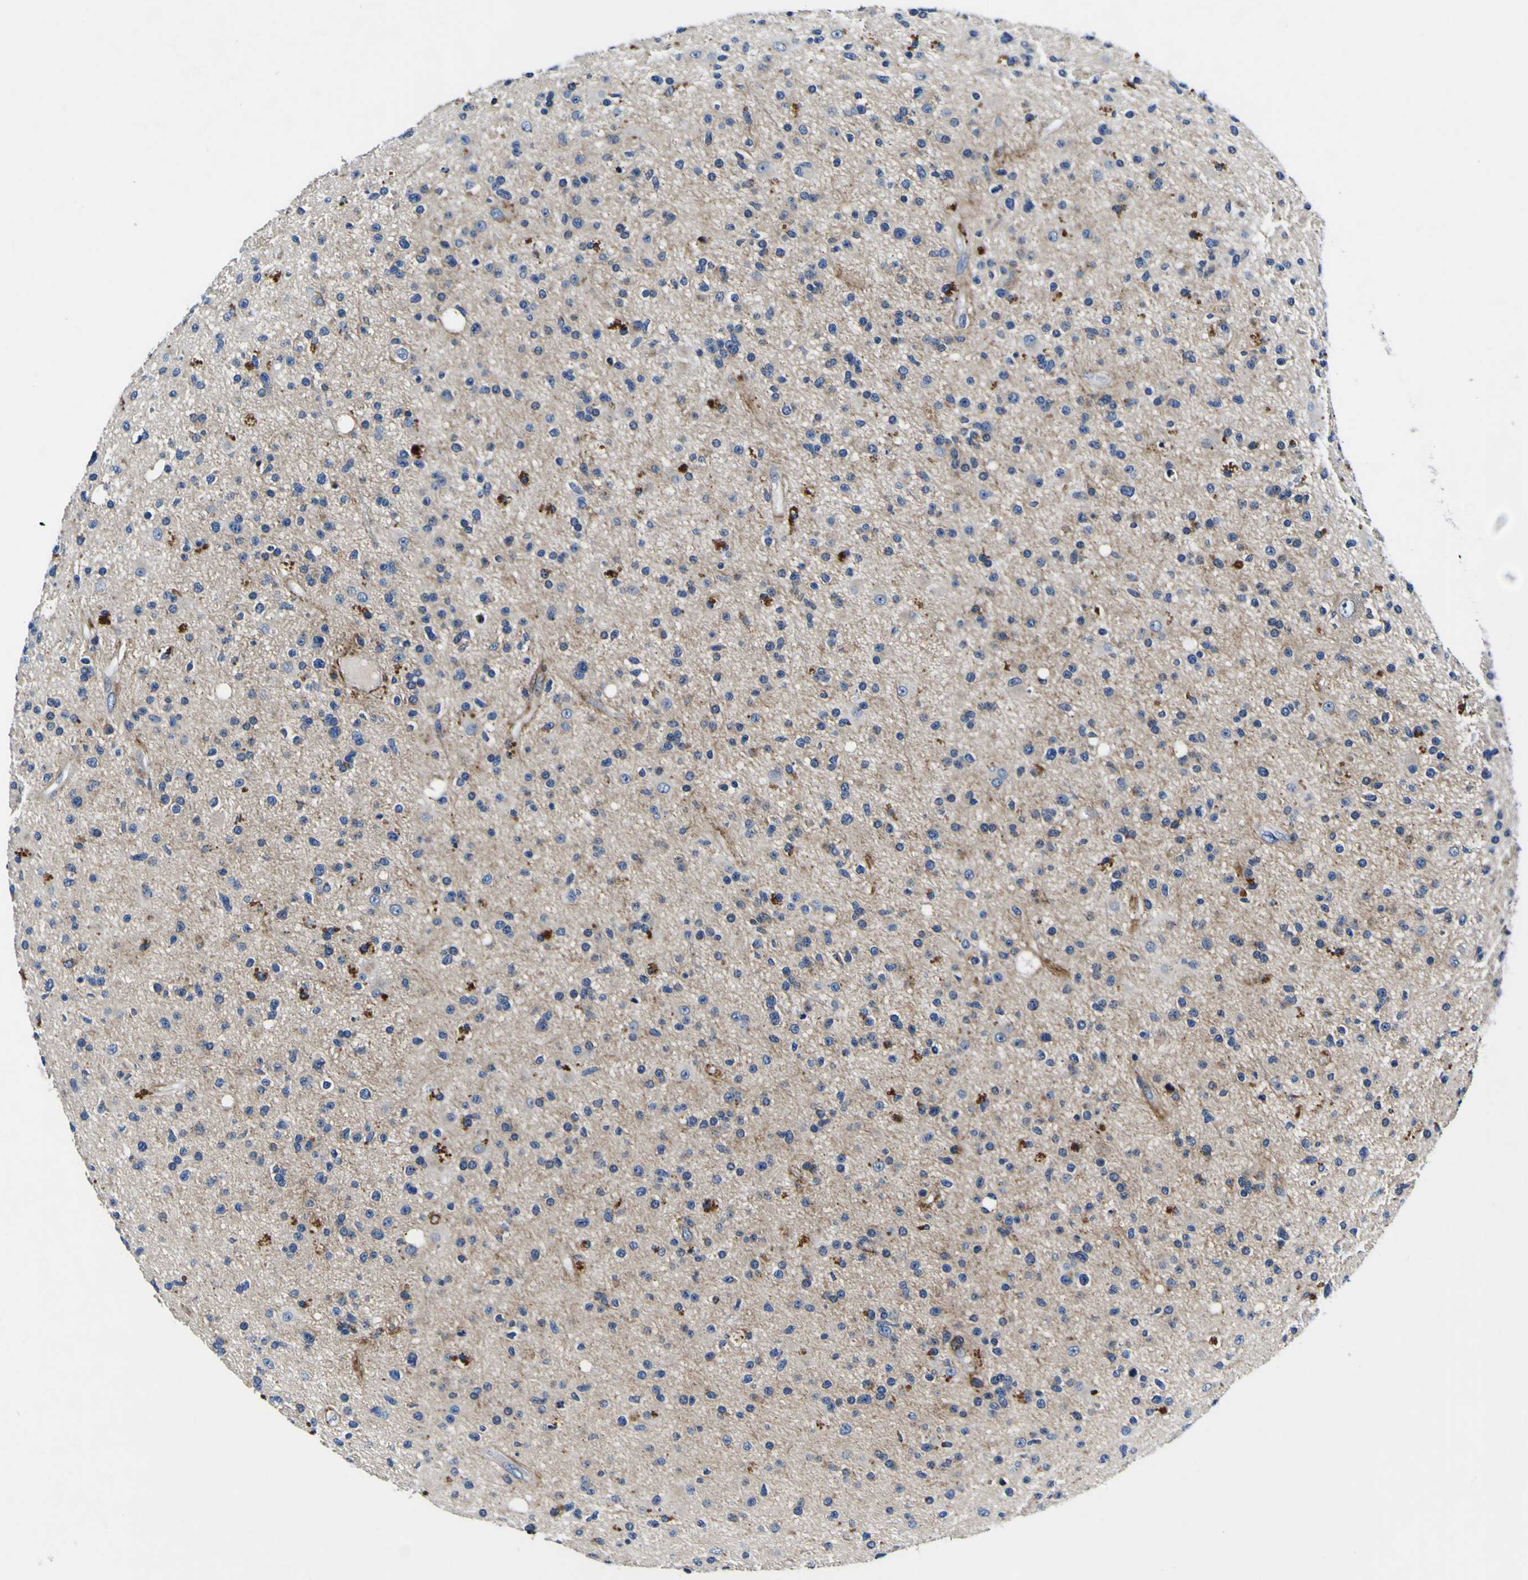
{"staining": {"intensity": "moderate", "quantity": "25%-75%", "location": "cytoplasmic/membranous"}, "tissue": "glioma", "cell_type": "Tumor cells", "image_type": "cancer", "snomed": [{"axis": "morphology", "description": "Glioma, malignant, High grade"}, {"axis": "topography", "description": "Brain"}], "caption": "DAB (3,3'-diaminobenzidine) immunohistochemical staining of human glioma displays moderate cytoplasmic/membranous protein staining in approximately 25%-75% of tumor cells.", "gene": "AGAP3", "patient": {"sex": "male", "age": 33}}